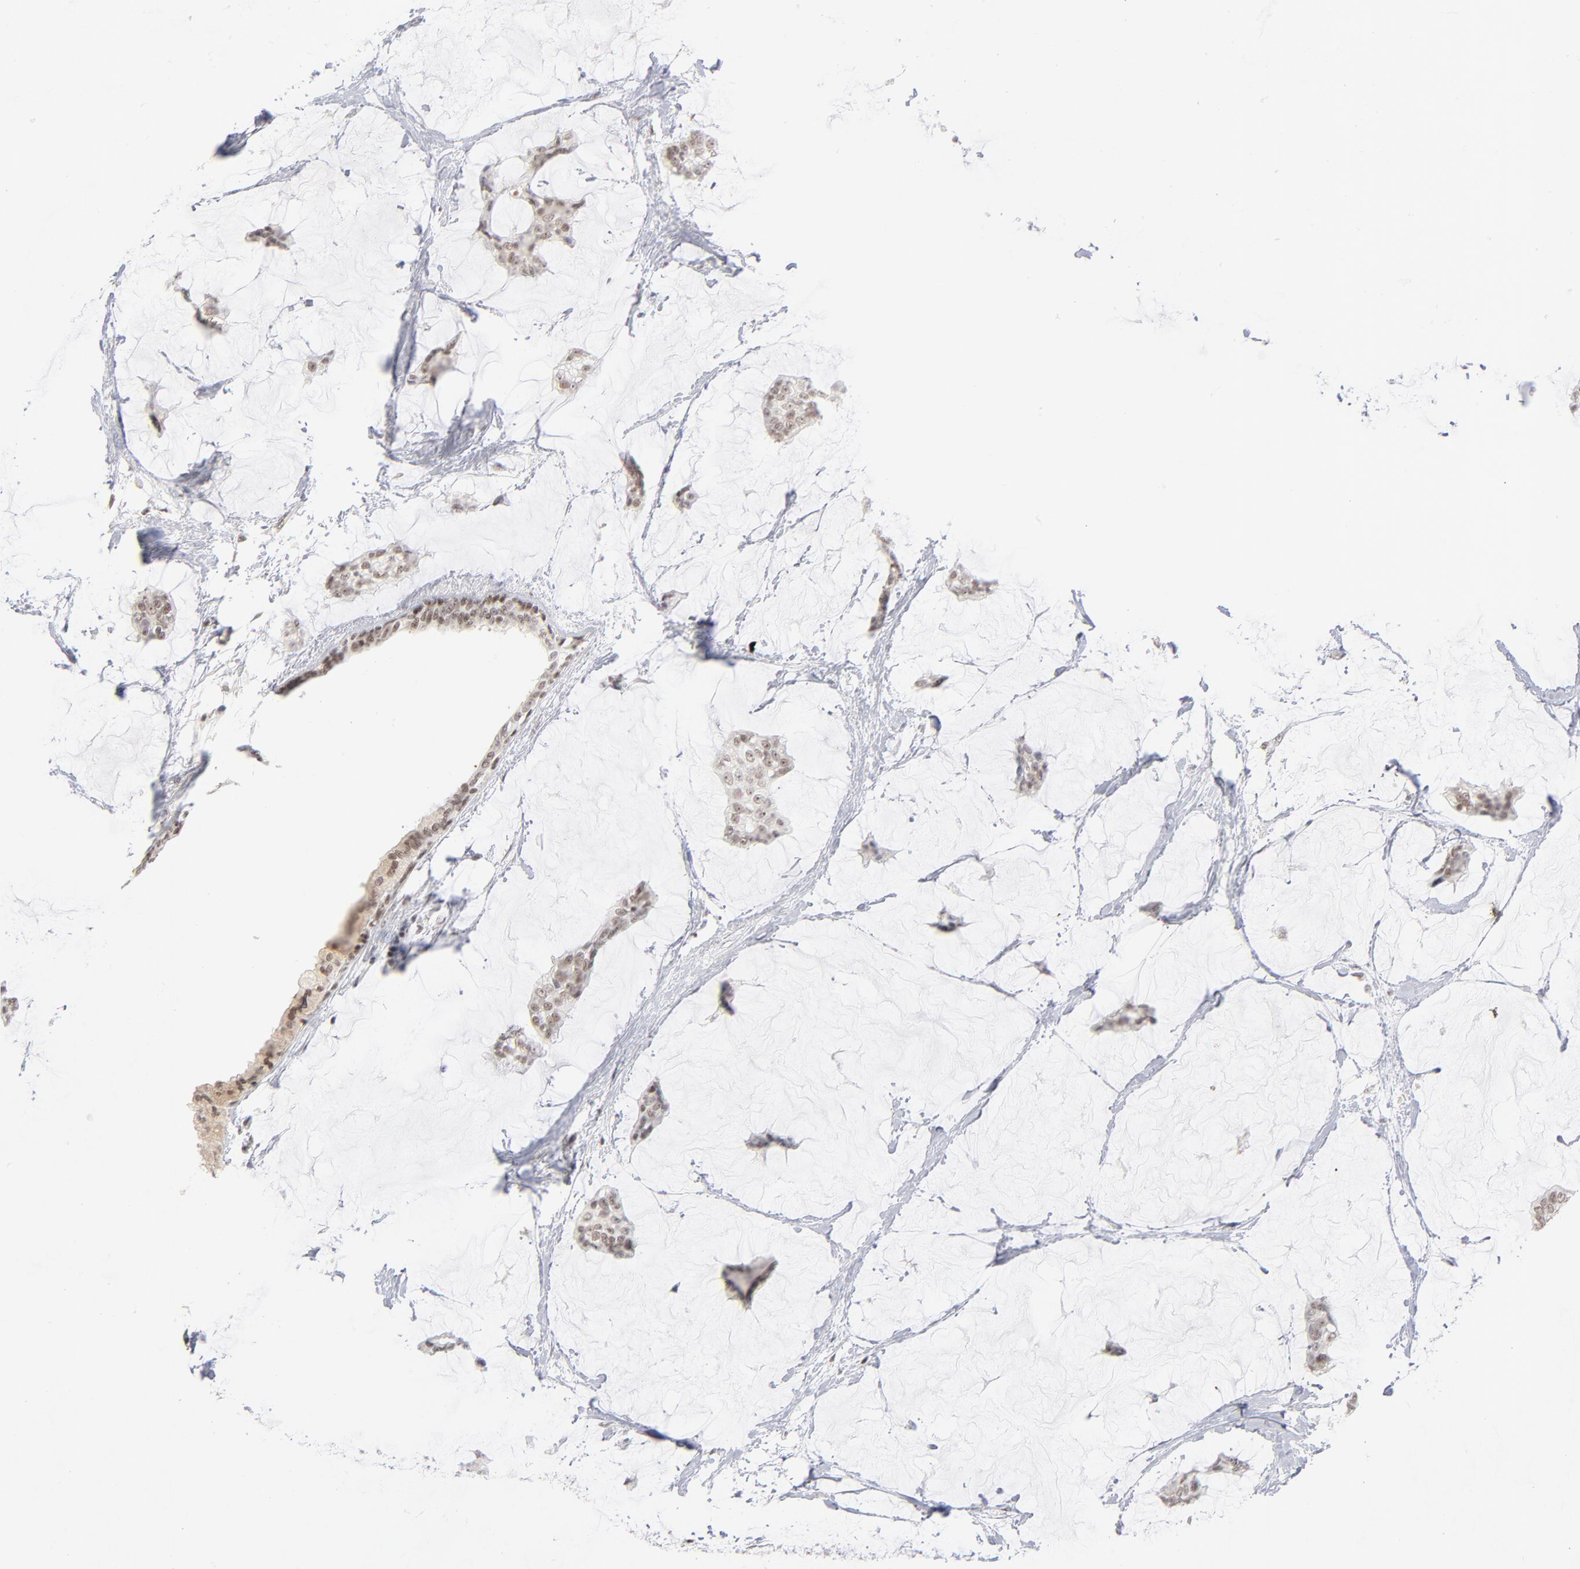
{"staining": {"intensity": "weak", "quantity": ">75%", "location": "nuclear"}, "tissue": "breast cancer", "cell_type": "Tumor cells", "image_type": "cancer", "snomed": [{"axis": "morphology", "description": "Duct carcinoma"}, {"axis": "topography", "description": "Breast"}], "caption": "Brown immunohistochemical staining in breast cancer demonstrates weak nuclear staining in approximately >75% of tumor cells. (DAB IHC with brightfield microscopy, high magnification).", "gene": "ZNF143", "patient": {"sex": "female", "age": 93}}